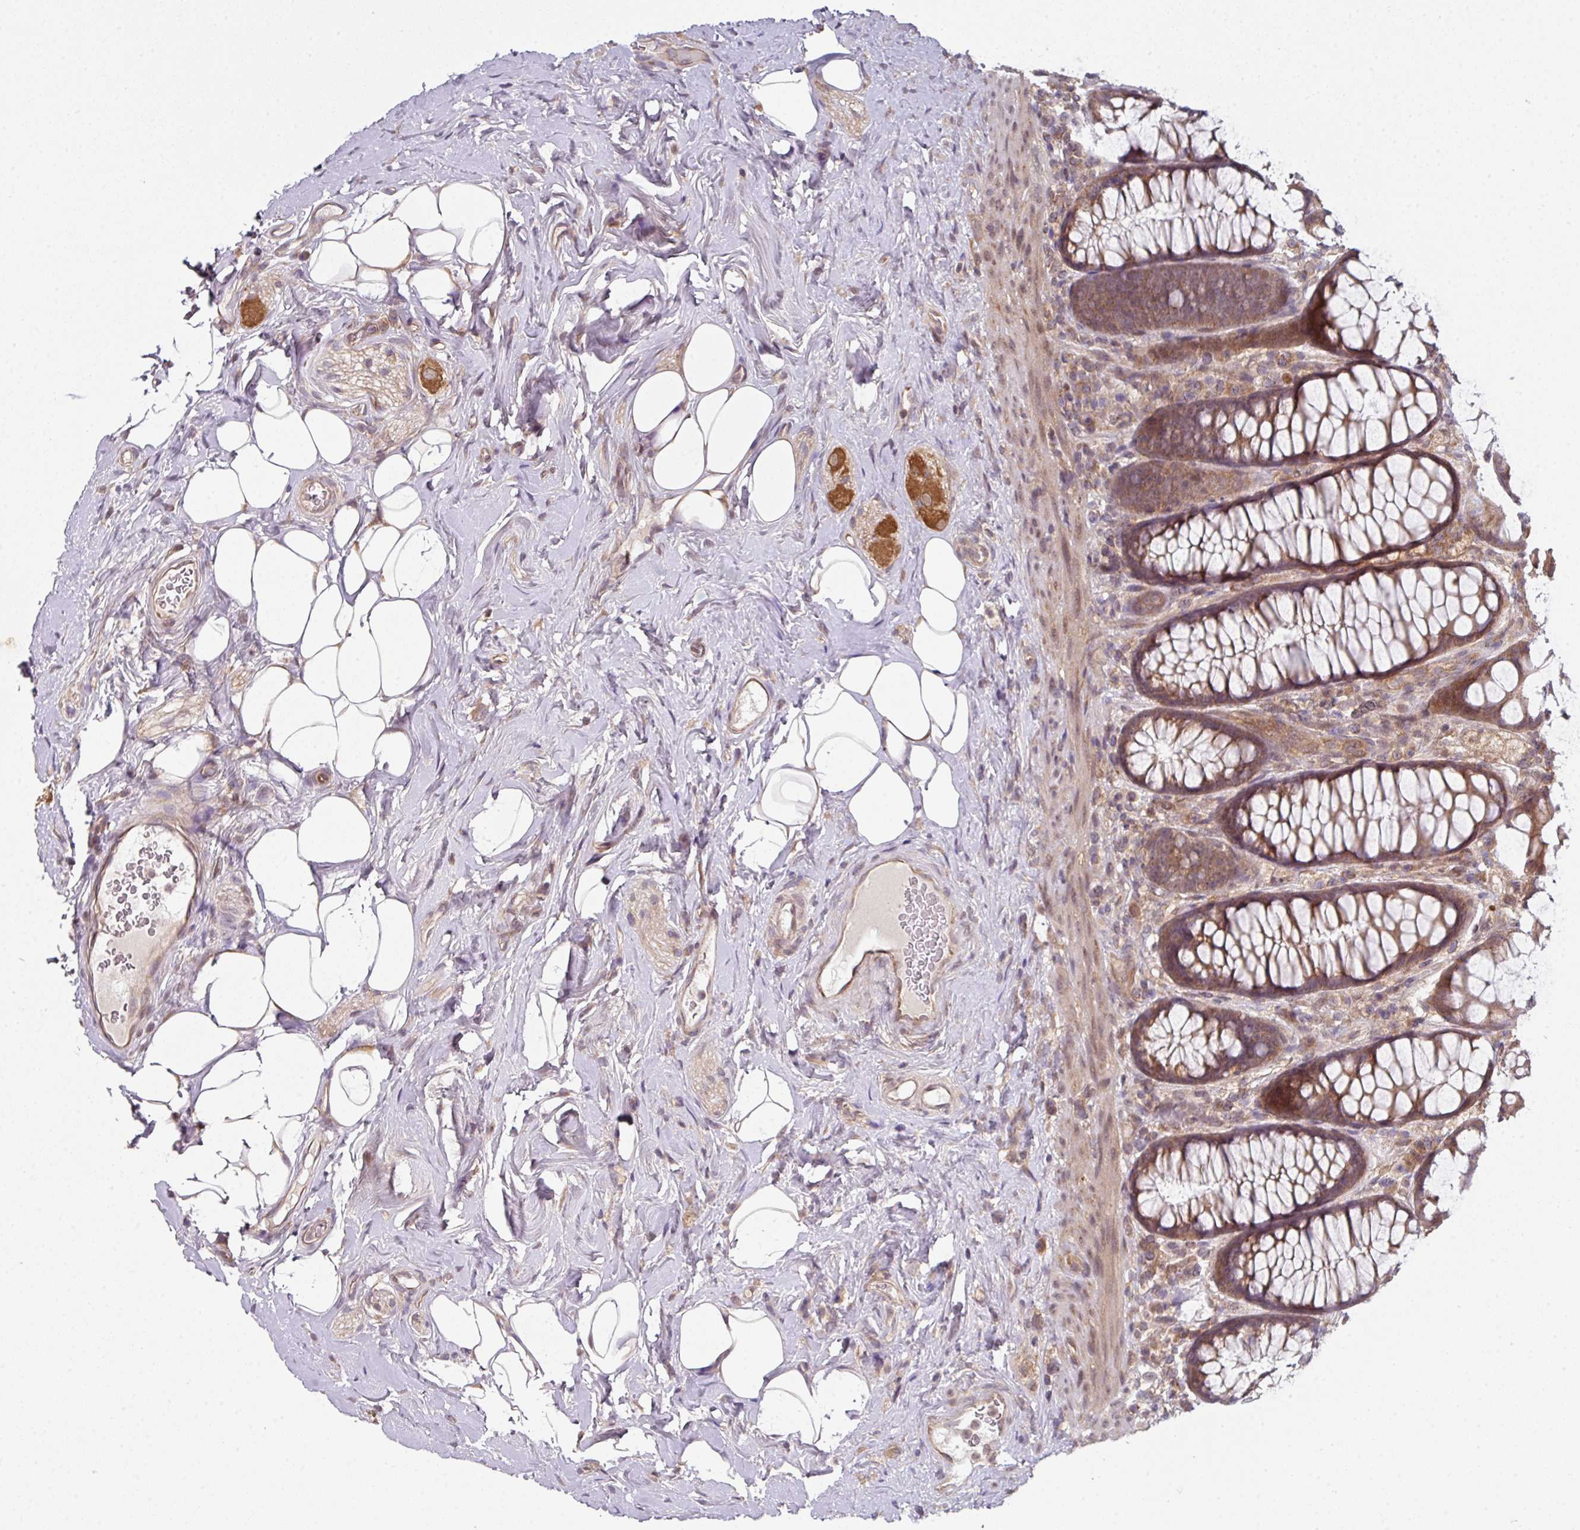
{"staining": {"intensity": "moderate", "quantity": ">75%", "location": "cytoplasmic/membranous"}, "tissue": "rectum", "cell_type": "Glandular cells", "image_type": "normal", "snomed": [{"axis": "morphology", "description": "Normal tissue, NOS"}, {"axis": "topography", "description": "Rectum"}], "caption": "The immunohistochemical stain labels moderate cytoplasmic/membranous expression in glandular cells of normal rectum. (IHC, brightfield microscopy, high magnification).", "gene": "CAMLG", "patient": {"sex": "female", "age": 67}}